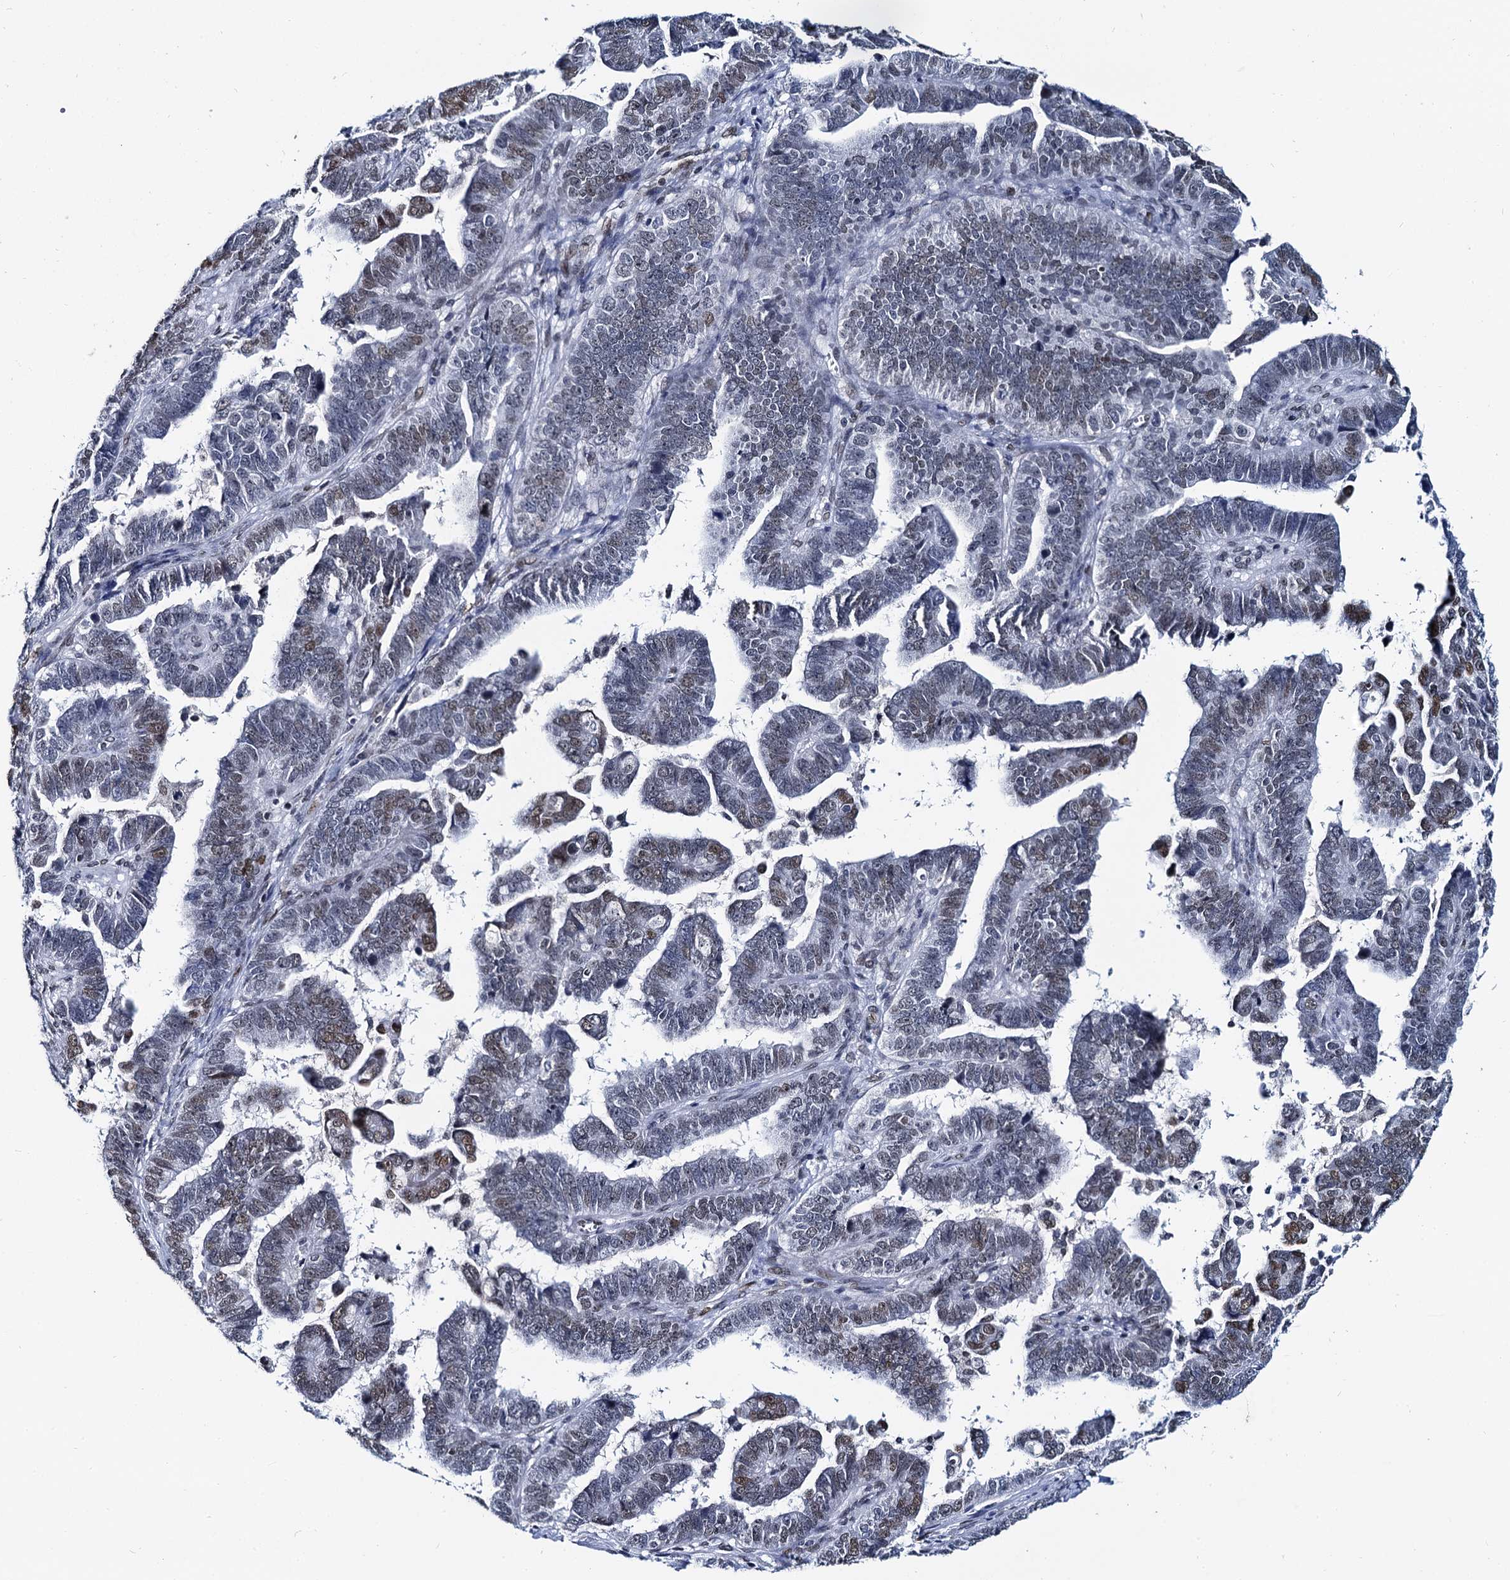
{"staining": {"intensity": "moderate", "quantity": "25%-75%", "location": "nuclear"}, "tissue": "endometrial cancer", "cell_type": "Tumor cells", "image_type": "cancer", "snomed": [{"axis": "morphology", "description": "Adenocarcinoma, NOS"}, {"axis": "topography", "description": "Endometrium"}], "caption": "This histopathology image shows immunohistochemistry (IHC) staining of adenocarcinoma (endometrial), with medium moderate nuclear positivity in approximately 25%-75% of tumor cells.", "gene": "CMAS", "patient": {"sex": "female", "age": 75}}